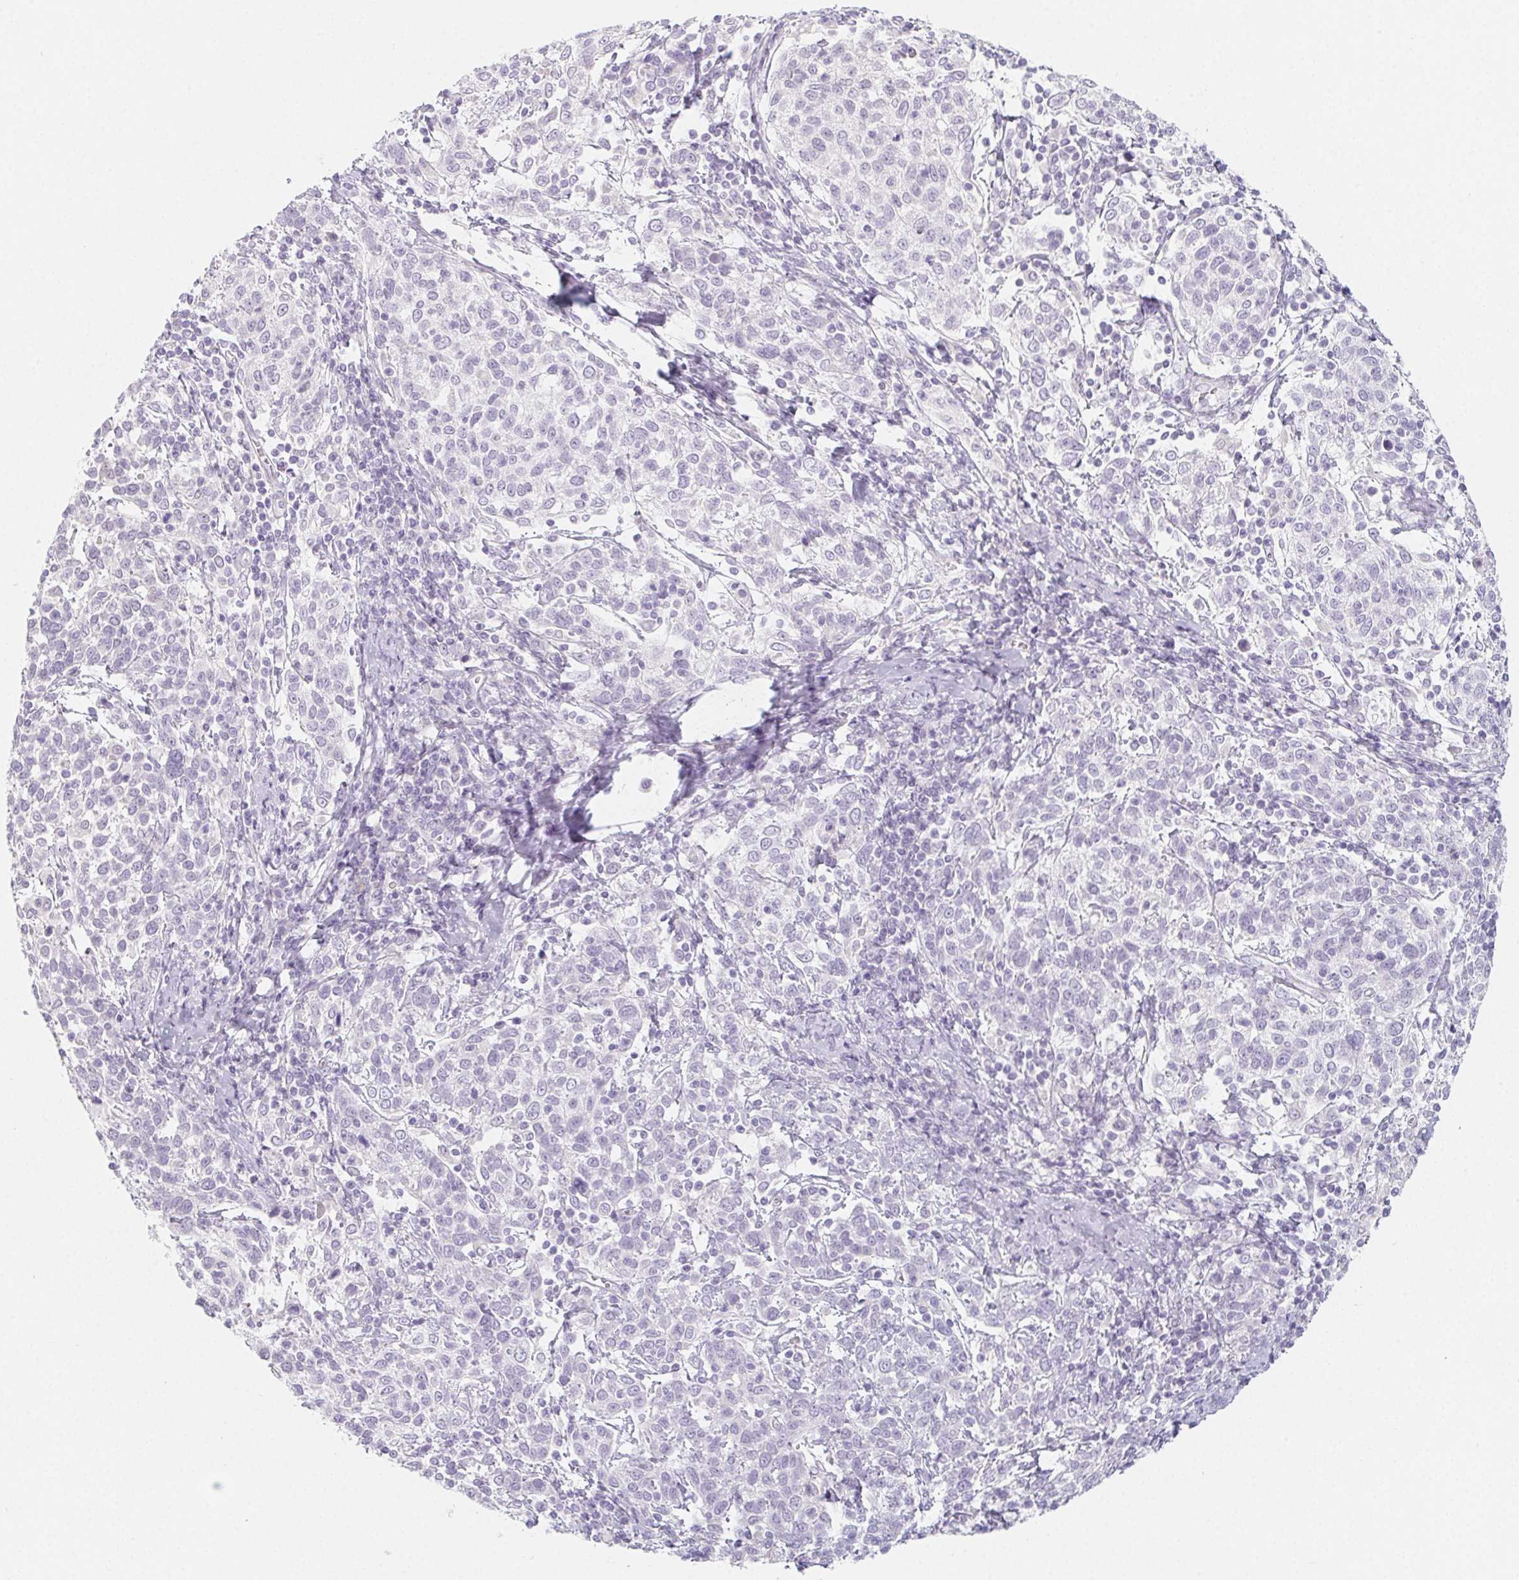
{"staining": {"intensity": "negative", "quantity": "none", "location": "none"}, "tissue": "cervical cancer", "cell_type": "Tumor cells", "image_type": "cancer", "snomed": [{"axis": "morphology", "description": "Squamous cell carcinoma, NOS"}, {"axis": "topography", "description": "Cervix"}], "caption": "Squamous cell carcinoma (cervical) was stained to show a protein in brown. There is no significant staining in tumor cells. (Brightfield microscopy of DAB (3,3'-diaminobenzidine) immunohistochemistry (IHC) at high magnification).", "gene": "GLIPR1L1", "patient": {"sex": "female", "age": 61}}